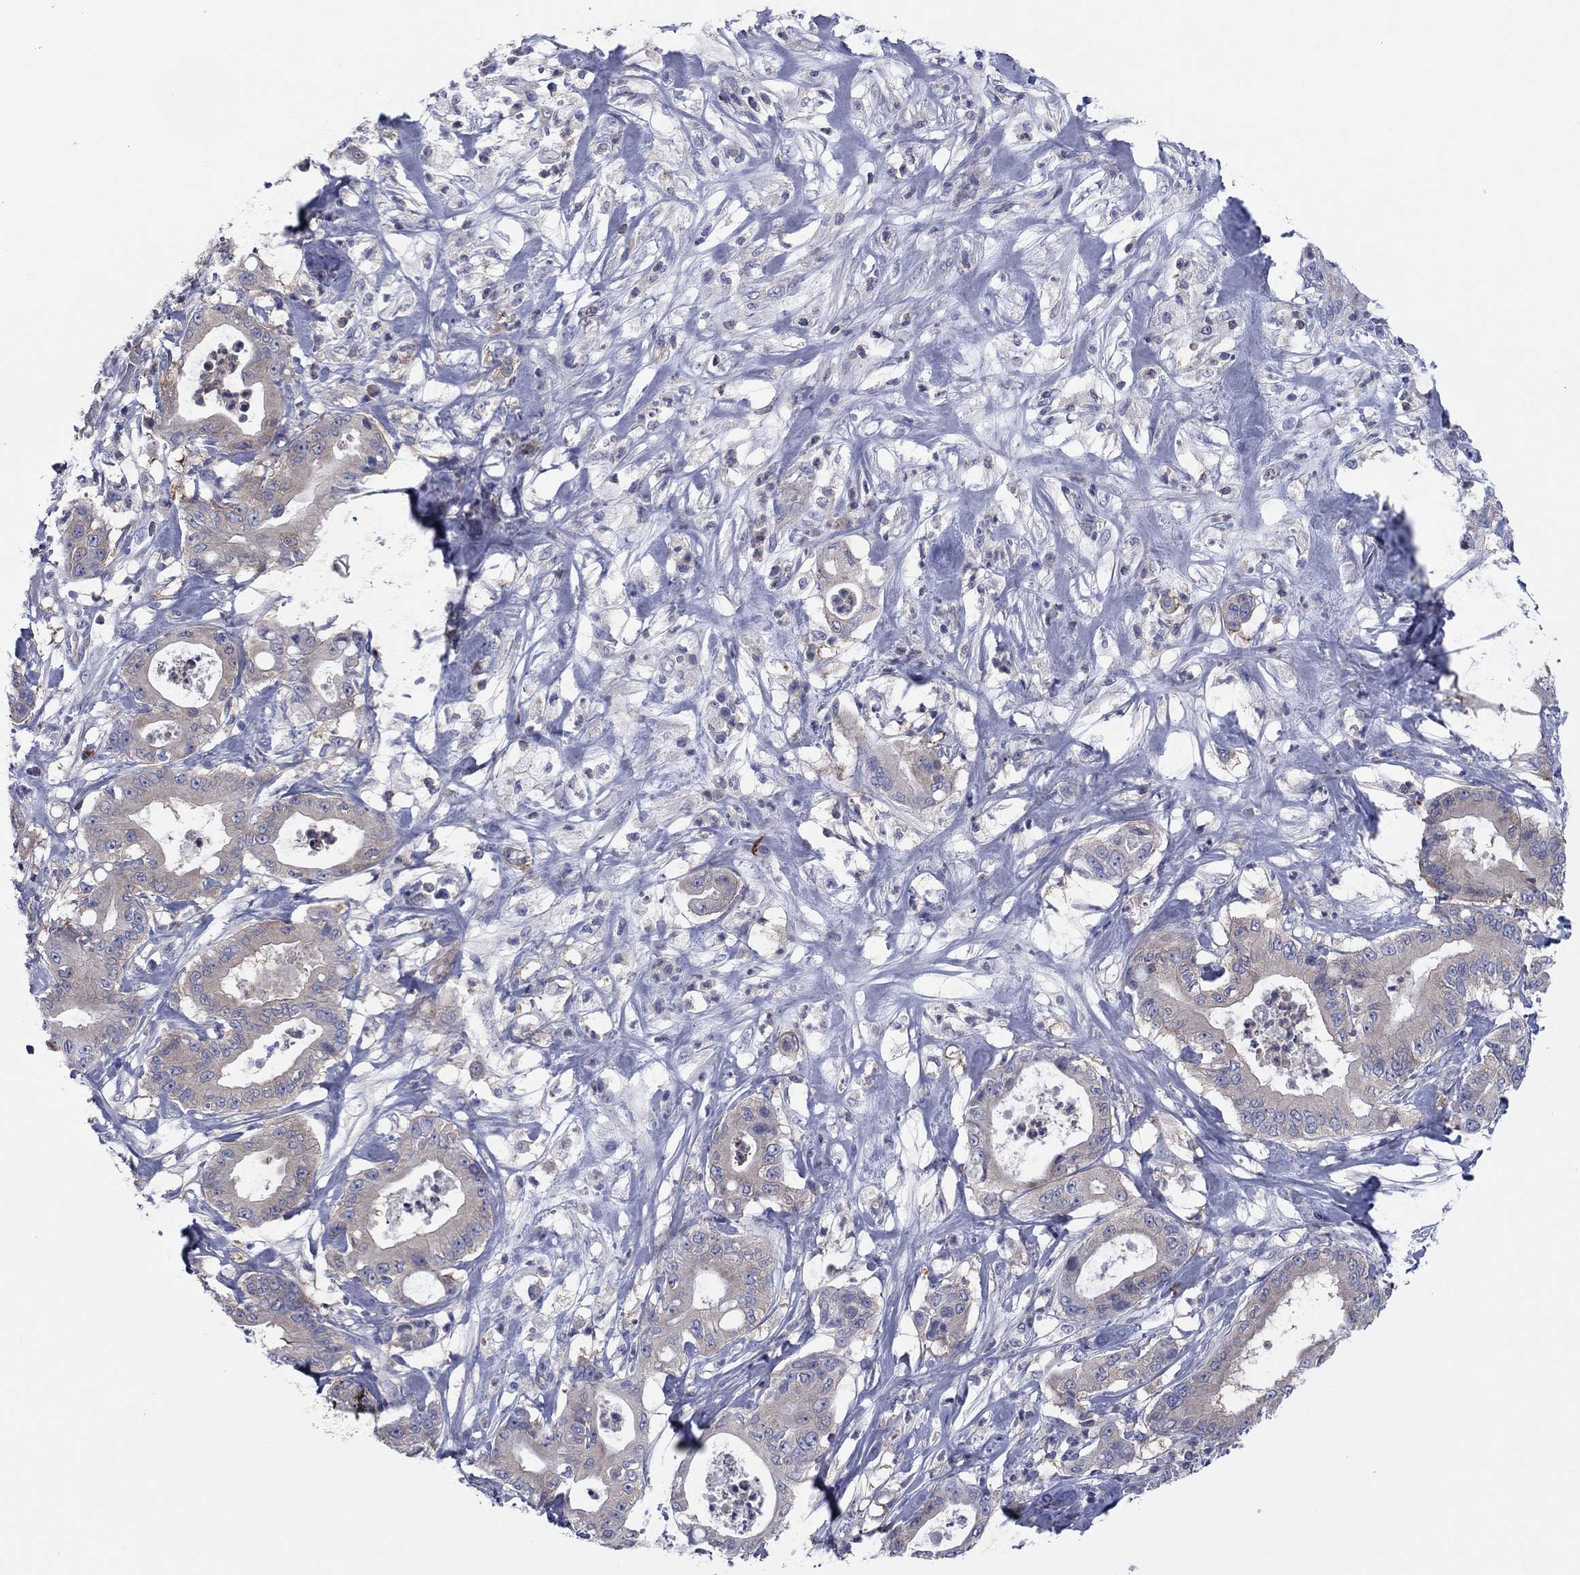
{"staining": {"intensity": "weak", "quantity": "<25%", "location": "cytoplasmic/membranous"}, "tissue": "pancreatic cancer", "cell_type": "Tumor cells", "image_type": "cancer", "snomed": [{"axis": "morphology", "description": "Adenocarcinoma, NOS"}, {"axis": "topography", "description": "Pancreas"}], "caption": "Tumor cells are negative for protein expression in human pancreatic cancer (adenocarcinoma).", "gene": "PVR", "patient": {"sex": "male", "age": 71}}